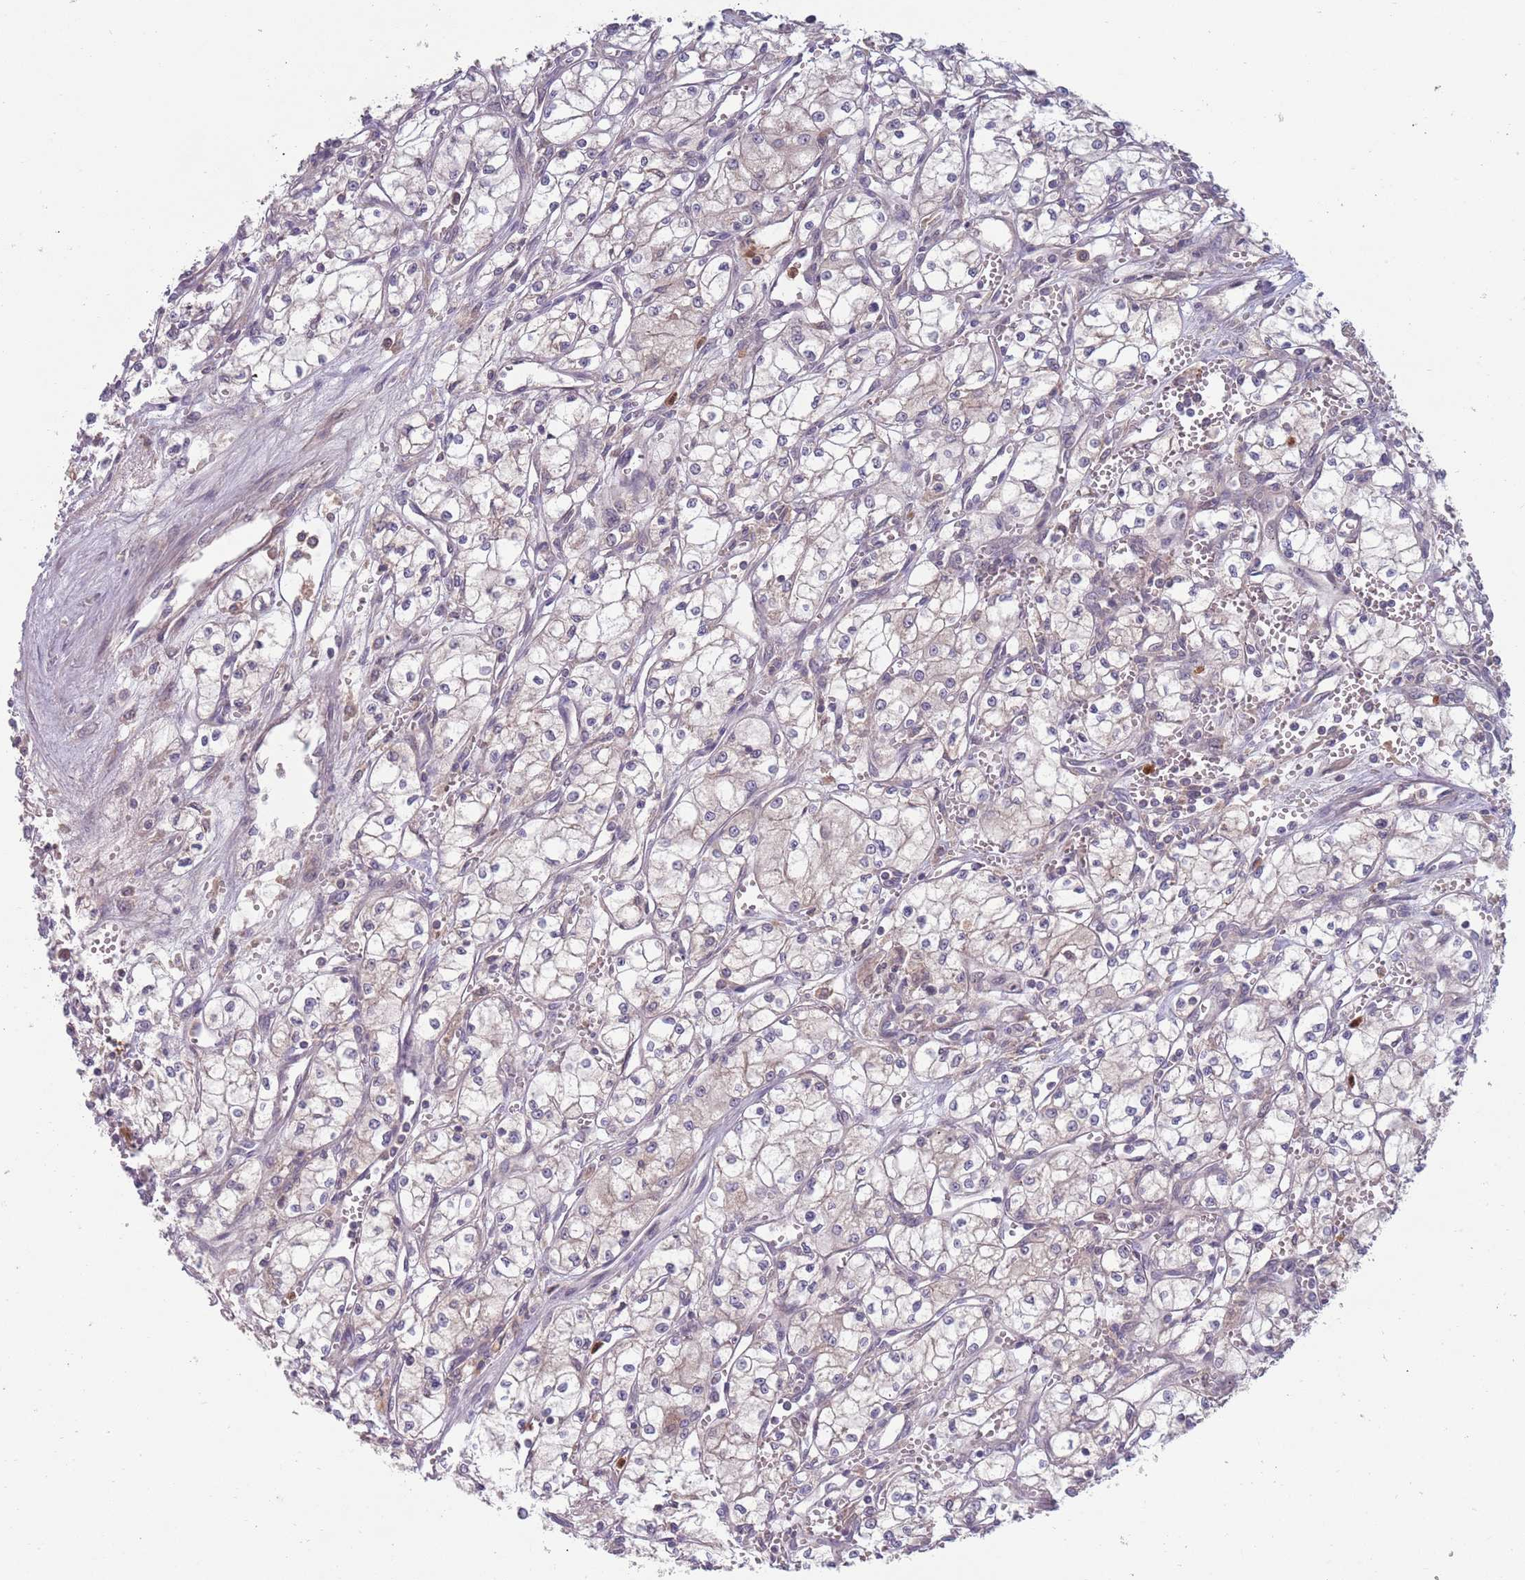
{"staining": {"intensity": "negative", "quantity": "none", "location": "none"}, "tissue": "renal cancer", "cell_type": "Tumor cells", "image_type": "cancer", "snomed": [{"axis": "morphology", "description": "Adenocarcinoma, NOS"}, {"axis": "topography", "description": "Kidney"}], "caption": "Immunohistochemistry (IHC) histopathology image of neoplastic tissue: renal adenocarcinoma stained with DAB reveals no significant protein staining in tumor cells.", "gene": "TYW1", "patient": {"sex": "male", "age": 59}}